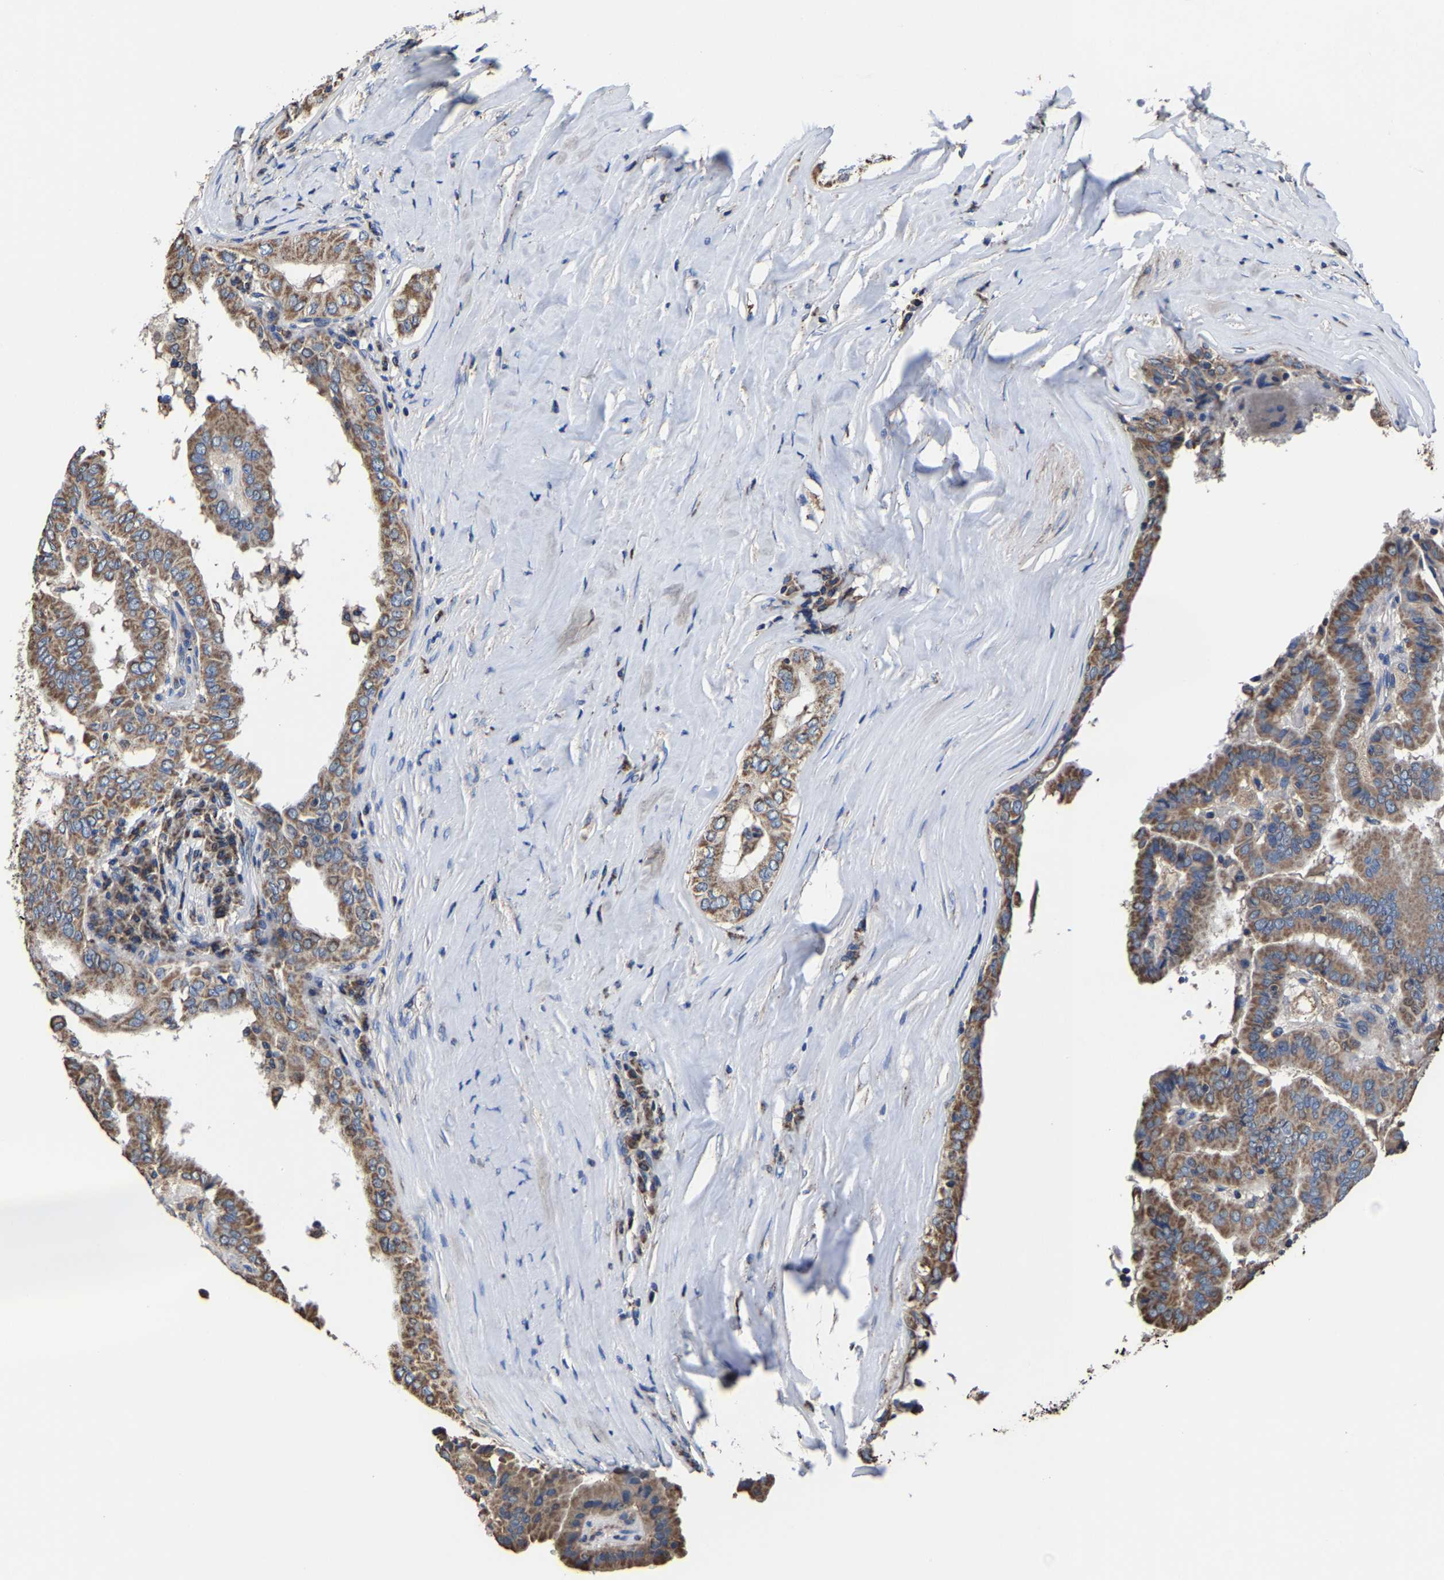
{"staining": {"intensity": "moderate", "quantity": ">75%", "location": "cytoplasmic/membranous"}, "tissue": "thyroid cancer", "cell_type": "Tumor cells", "image_type": "cancer", "snomed": [{"axis": "morphology", "description": "Papillary adenocarcinoma, NOS"}, {"axis": "topography", "description": "Thyroid gland"}], "caption": "Immunohistochemistry of human thyroid cancer (papillary adenocarcinoma) reveals medium levels of moderate cytoplasmic/membranous expression in approximately >75% of tumor cells.", "gene": "ZCCHC7", "patient": {"sex": "male", "age": 33}}